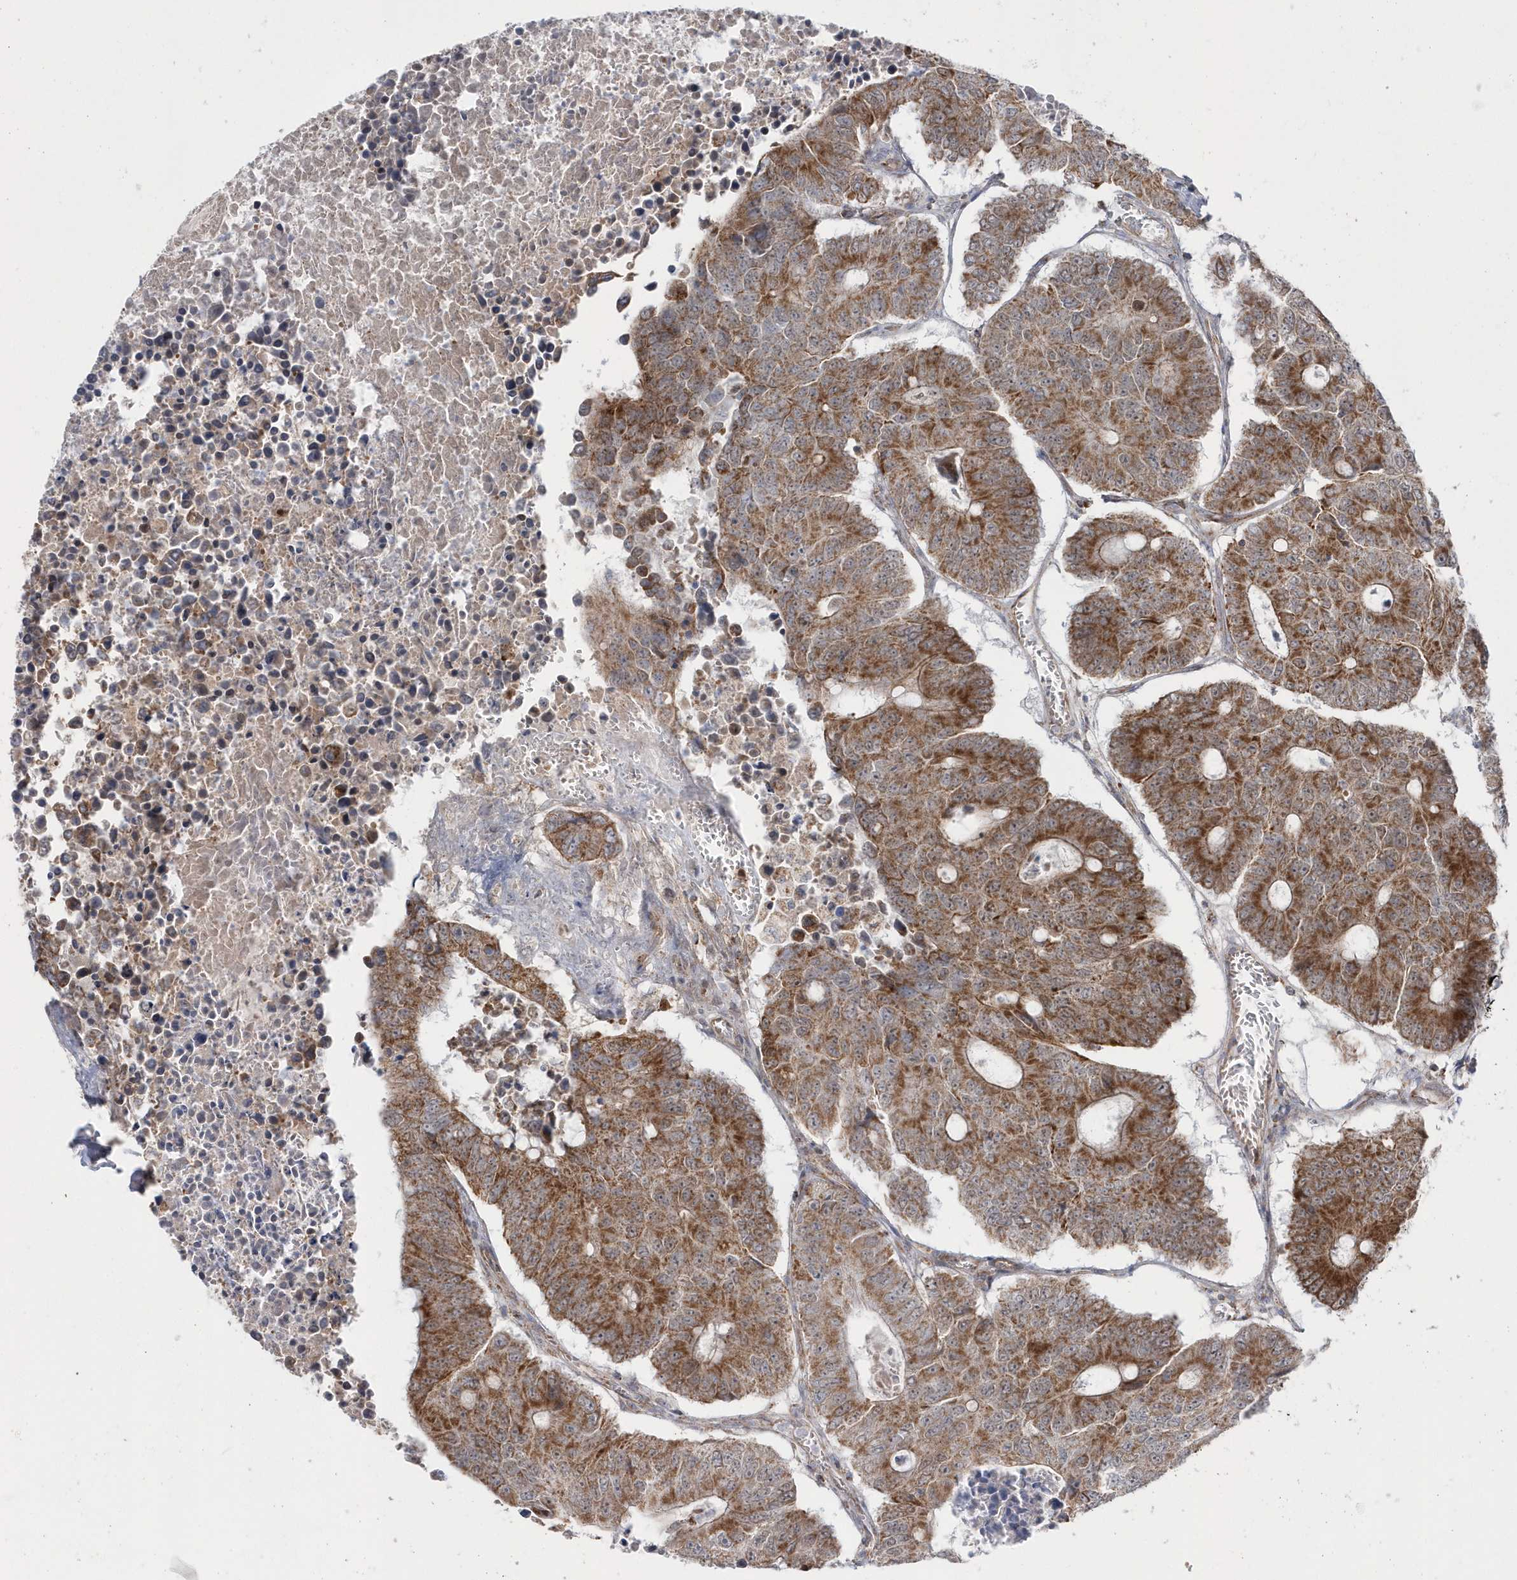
{"staining": {"intensity": "moderate", "quantity": ">75%", "location": "cytoplasmic/membranous"}, "tissue": "colorectal cancer", "cell_type": "Tumor cells", "image_type": "cancer", "snomed": [{"axis": "morphology", "description": "Adenocarcinoma, NOS"}, {"axis": "topography", "description": "Colon"}], "caption": "An immunohistochemistry photomicrograph of tumor tissue is shown. Protein staining in brown labels moderate cytoplasmic/membranous positivity in colorectal cancer (adenocarcinoma) within tumor cells.", "gene": "OPA1", "patient": {"sex": "male", "age": 87}}